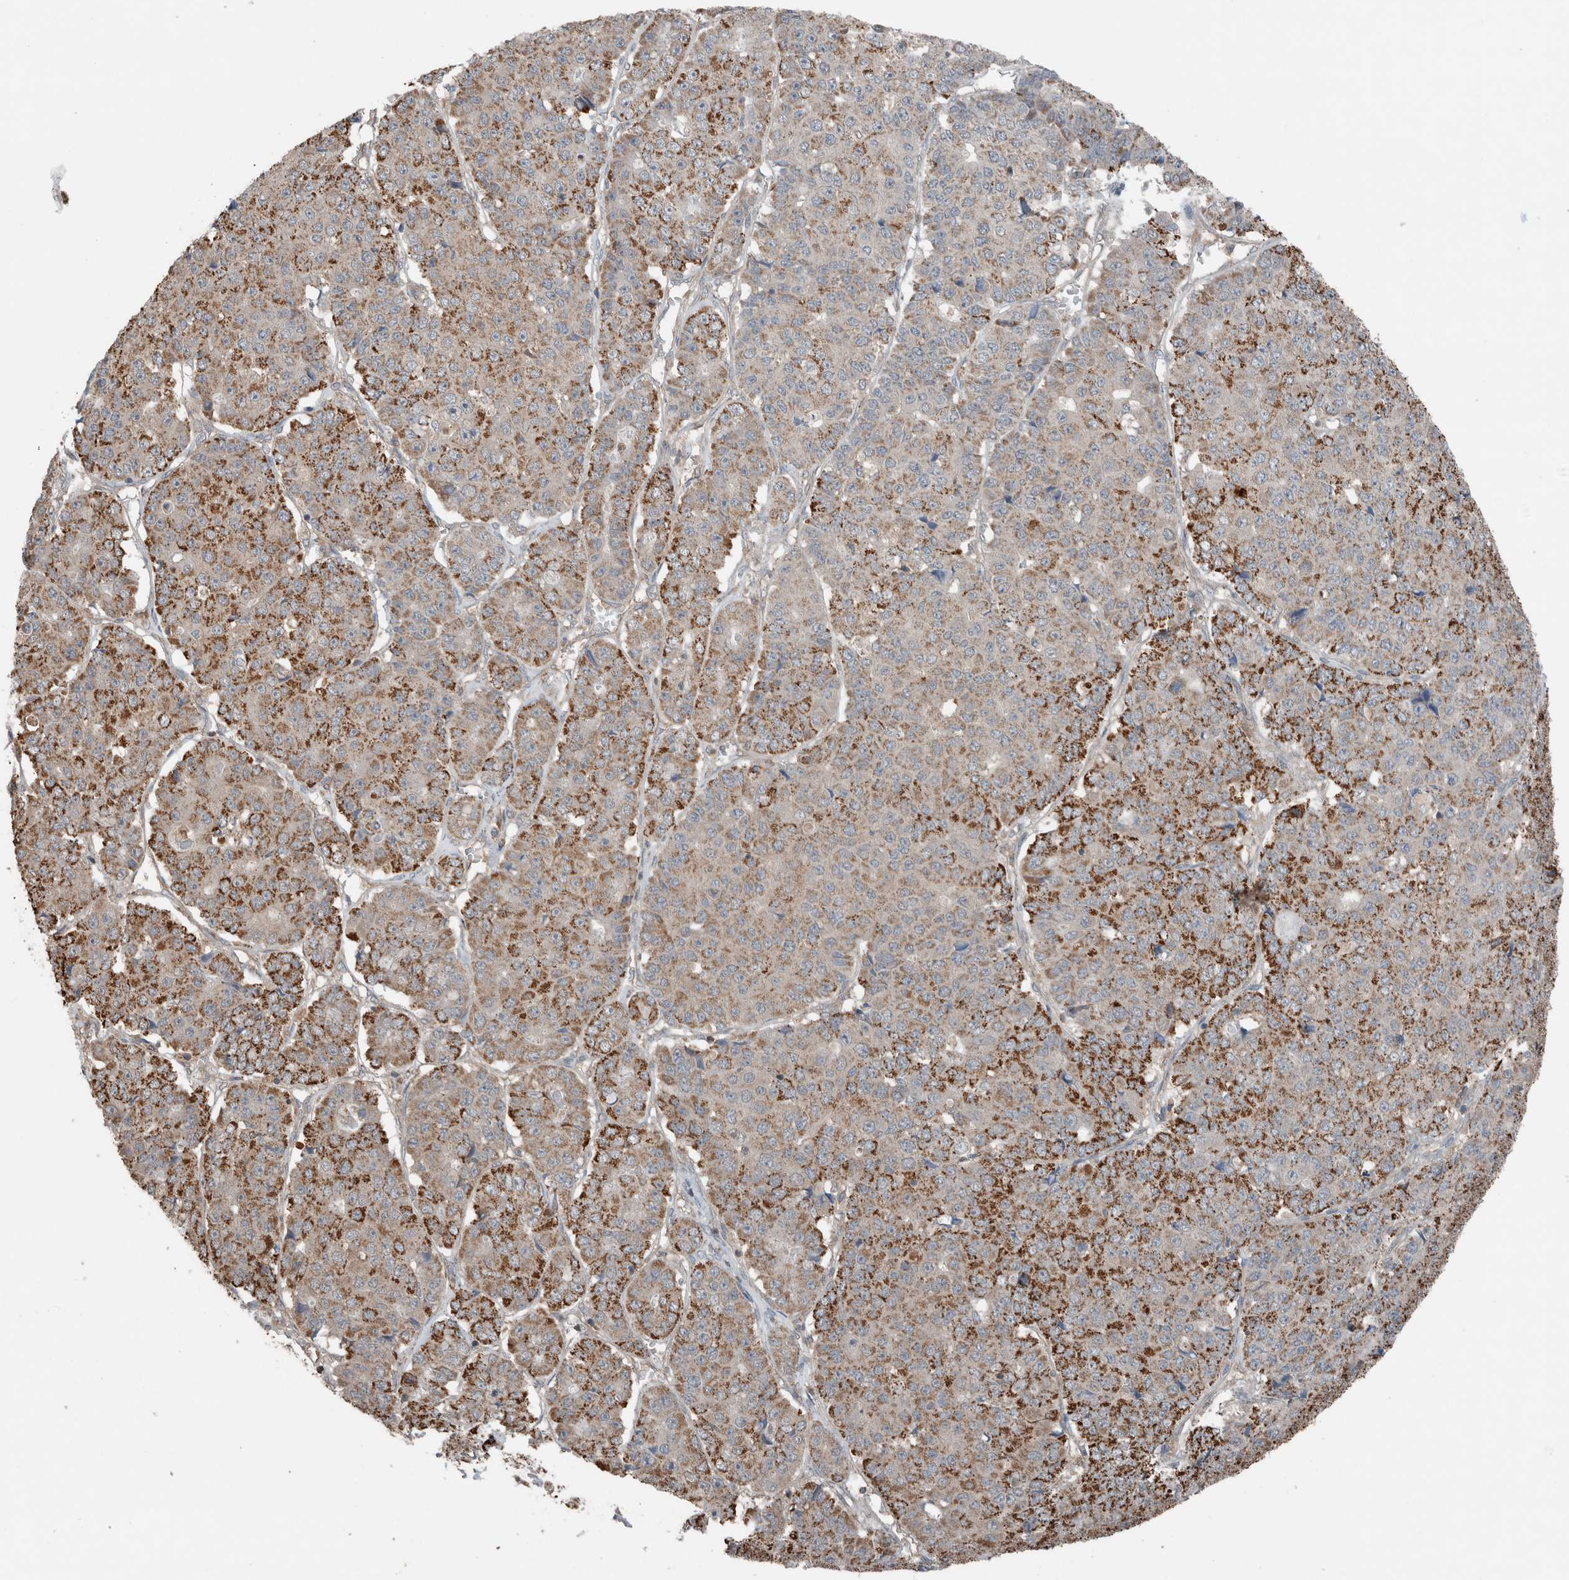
{"staining": {"intensity": "moderate", "quantity": "25%-75%", "location": "cytoplasmic/membranous"}, "tissue": "pancreatic cancer", "cell_type": "Tumor cells", "image_type": "cancer", "snomed": [{"axis": "morphology", "description": "Adenocarcinoma, NOS"}, {"axis": "topography", "description": "Pancreas"}], "caption": "Brown immunohistochemical staining in human adenocarcinoma (pancreatic) displays moderate cytoplasmic/membranous positivity in approximately 25%-75% of tumor cells. (IHC, brightfield microscopy, high magnification).", "gene": "KLK14", "patient": {"sex": "male", "age": 50}}